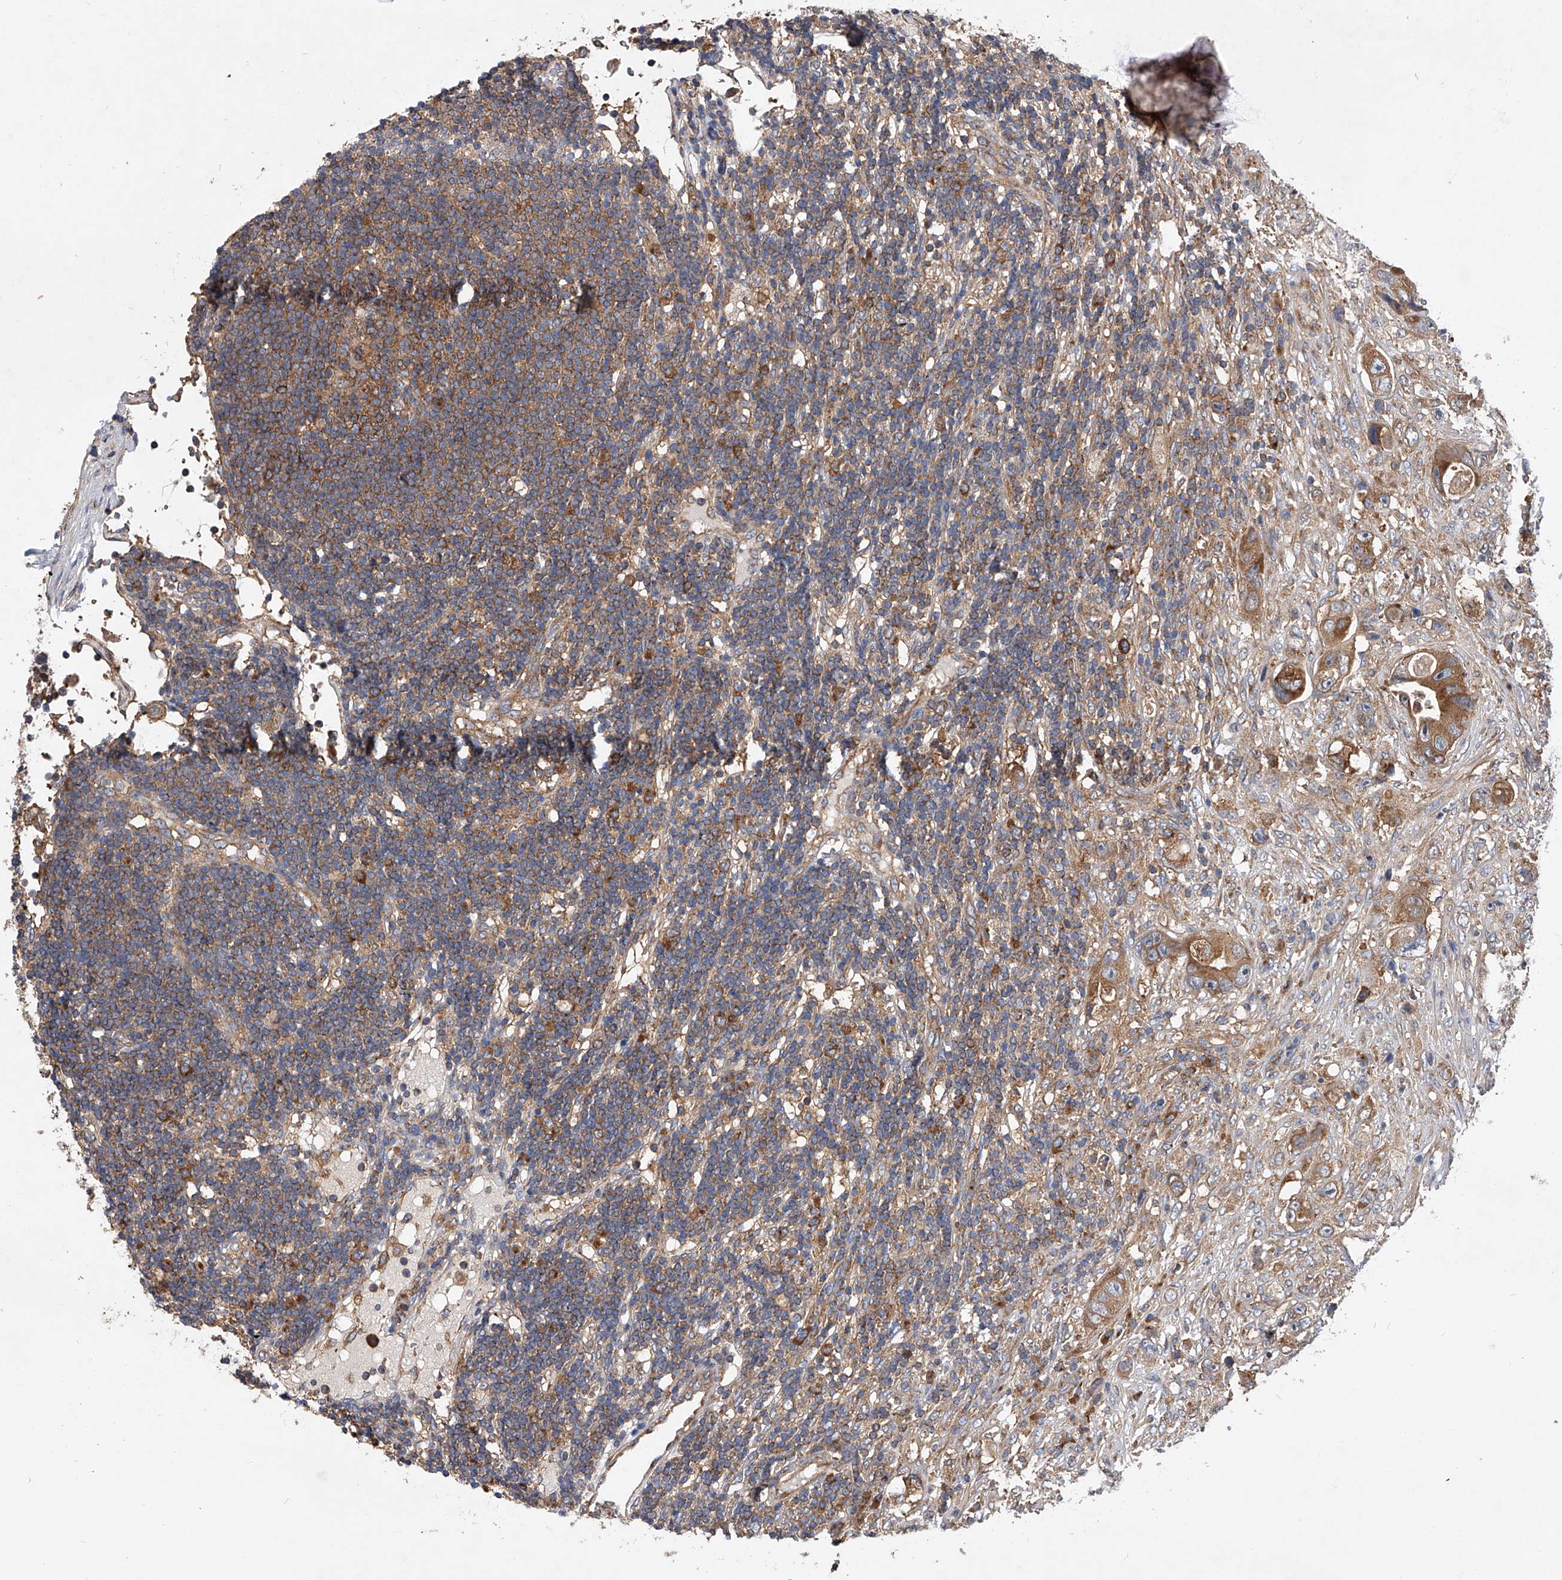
{"staining": {"intensity": "moderate", "quantity": ">75%", "location": "cytoplasmic/membranous"}, "tissue": "colorectal cancer", "cell_type": "Tumor cells", "image_type": "cancer", "snomed": [{"axis": "morphology", "description": "Adenocarcinoma, NOS"}, {"axis": "topography", "description": "Colon"}], "caption": "A brown stain labels moderate cytoplasmic/membranous staining of a protein in human adenocarcinoma (colorectal) tumor cells.", "gene": "CFAP410", "patient": {"sex": "female", "age": 46}}